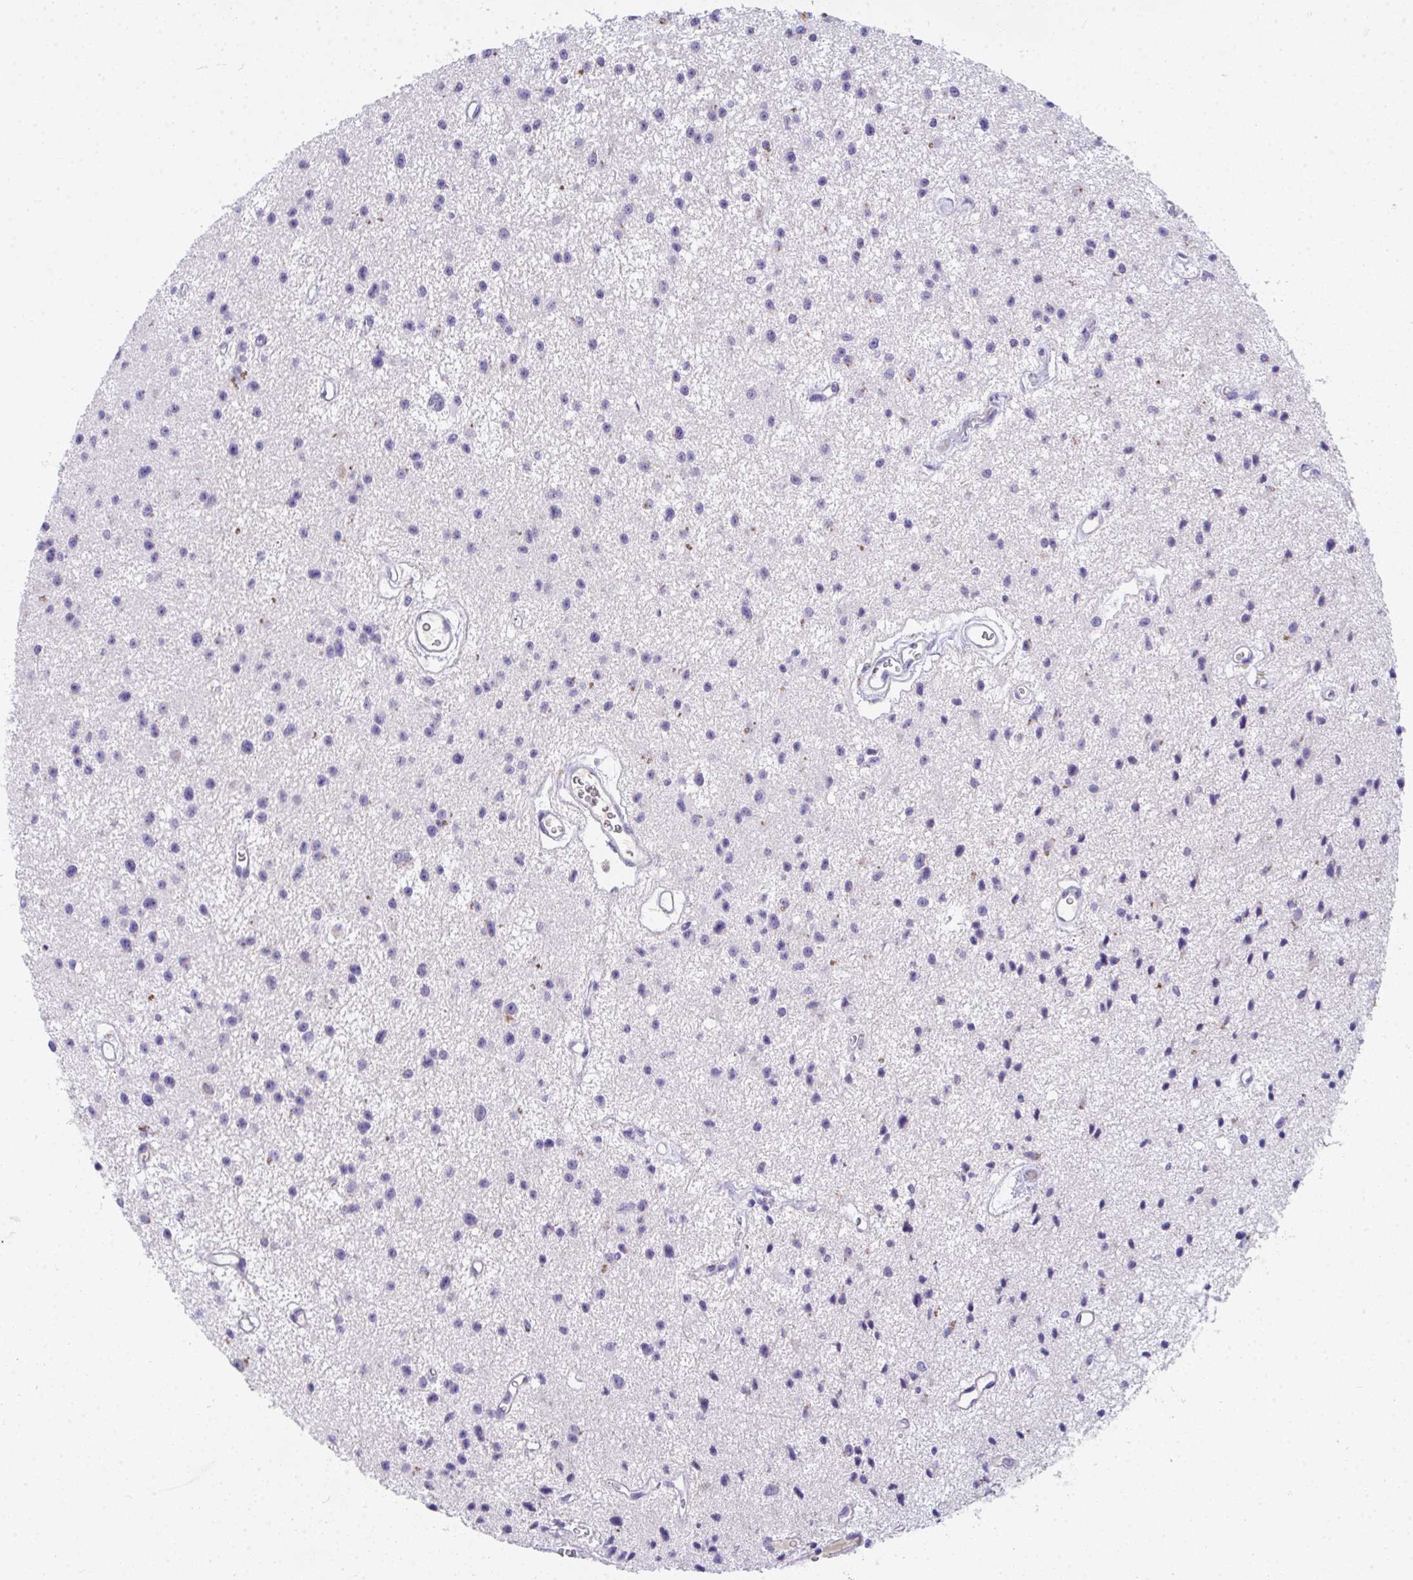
{"staining": {"intensity": "negative", "quantity": "none", "location": "none"}, "tissue": "glioma", "cell_type": "Tumor cells", "image_type": "cancer", "snomed": [{"axis": "morphology", "description": "Glioma, malignant, Low grade"}, {"axis": "topography", "description": "Brain"}], "caption": "A high-resolution photomicrograph shows immunohistochemistry (IHC) staining of malignant glioma (low-grade), which shows no significant expression in tumor cells.", "gene": "COA5", "patient": {"sex": "male", "age": 43}}